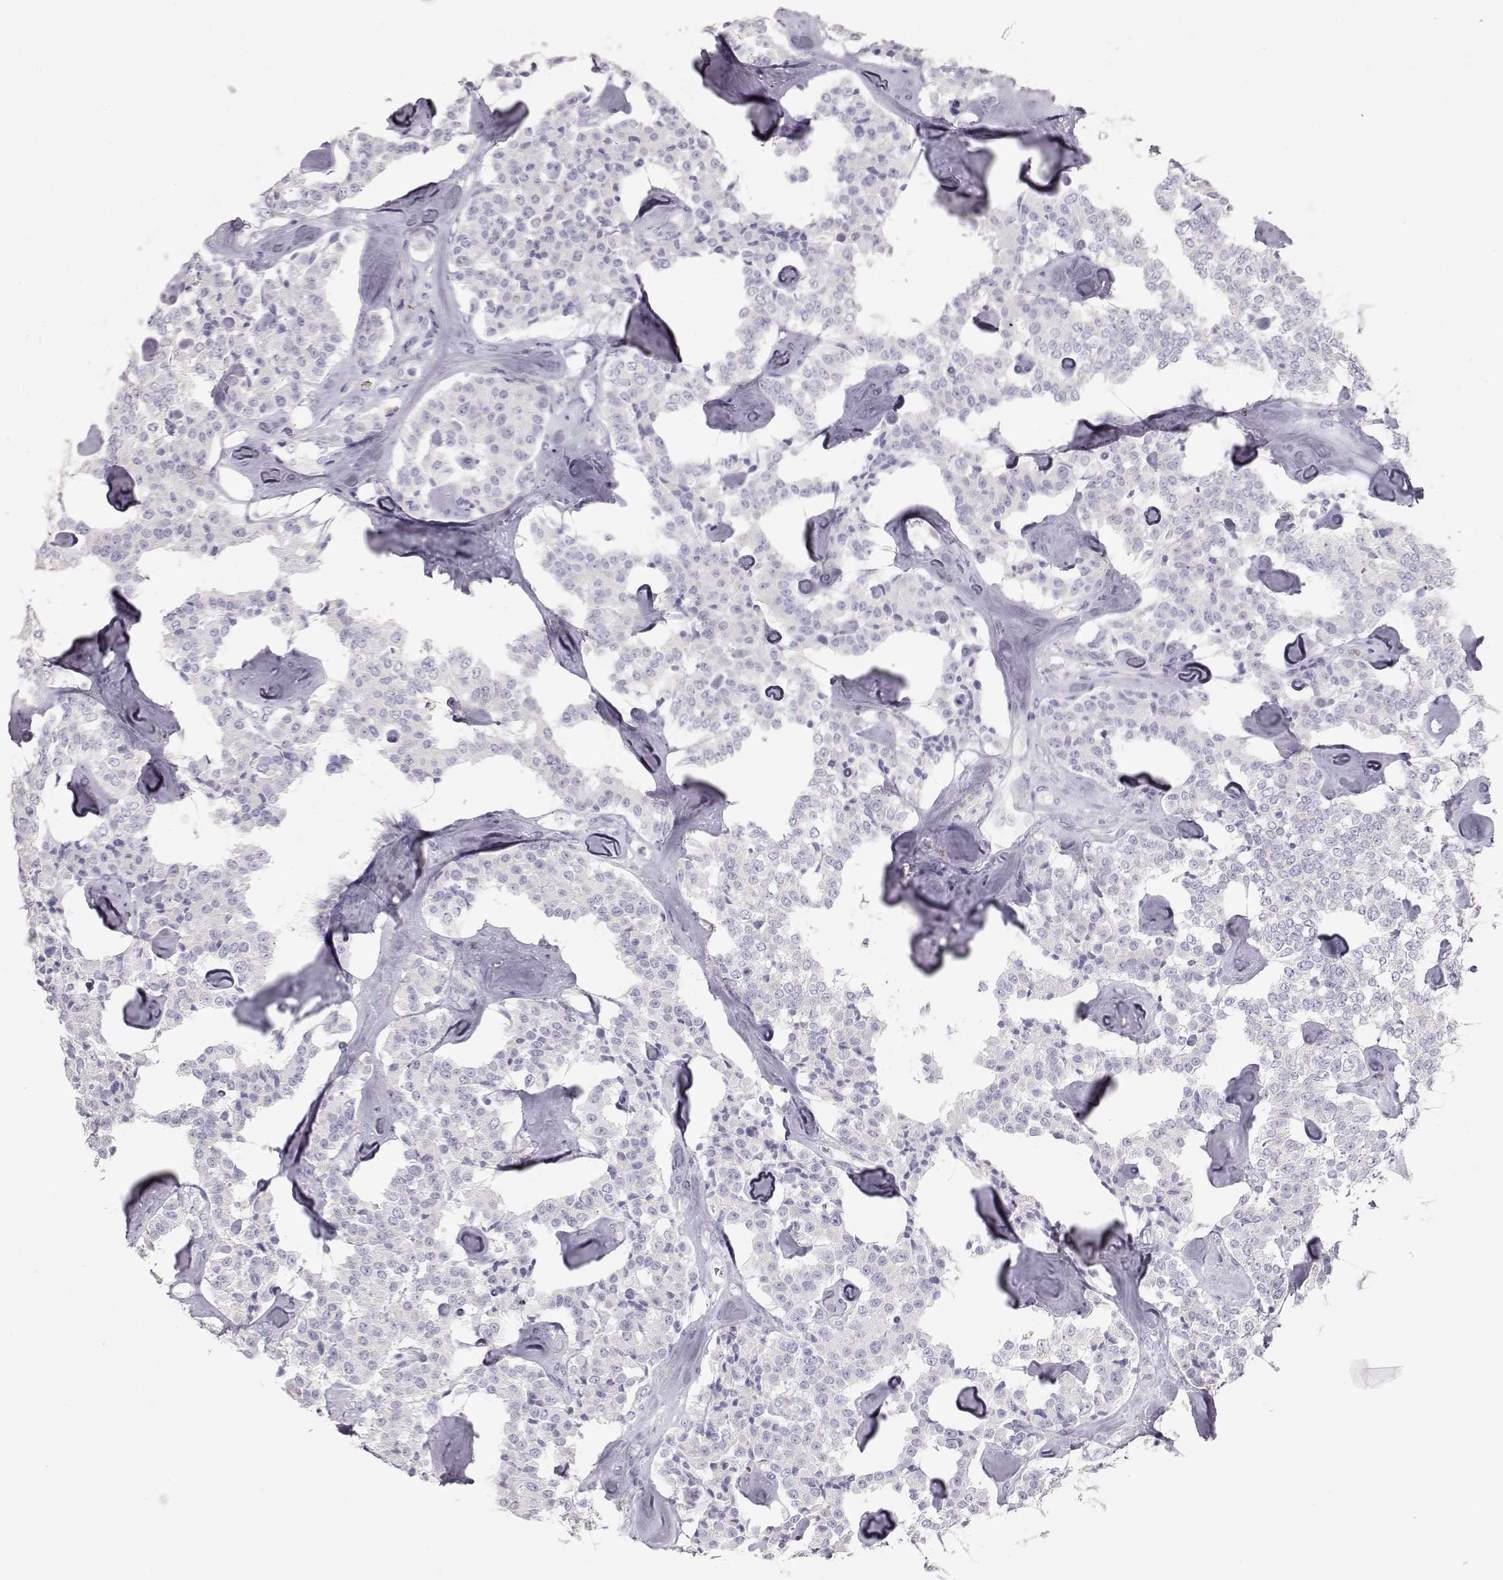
{"staining": {"intensity": "negative", "quantity": "none", "location": "none"}, "tissue": "carcinoid", "cell_type": "Tumor cells", "image_type": "cancer", "snomed": [{"axis": "morphology", "description": "Carcinoid, malignant, NOS"}, {"axis": "topography", "description": "Pancreas"}], "caption": "IHC of human carcinoid (malignant) shows no expression in tumor cells.", "gene": "SLITRK3", "patient": {"sex": "male", "age": 41}}